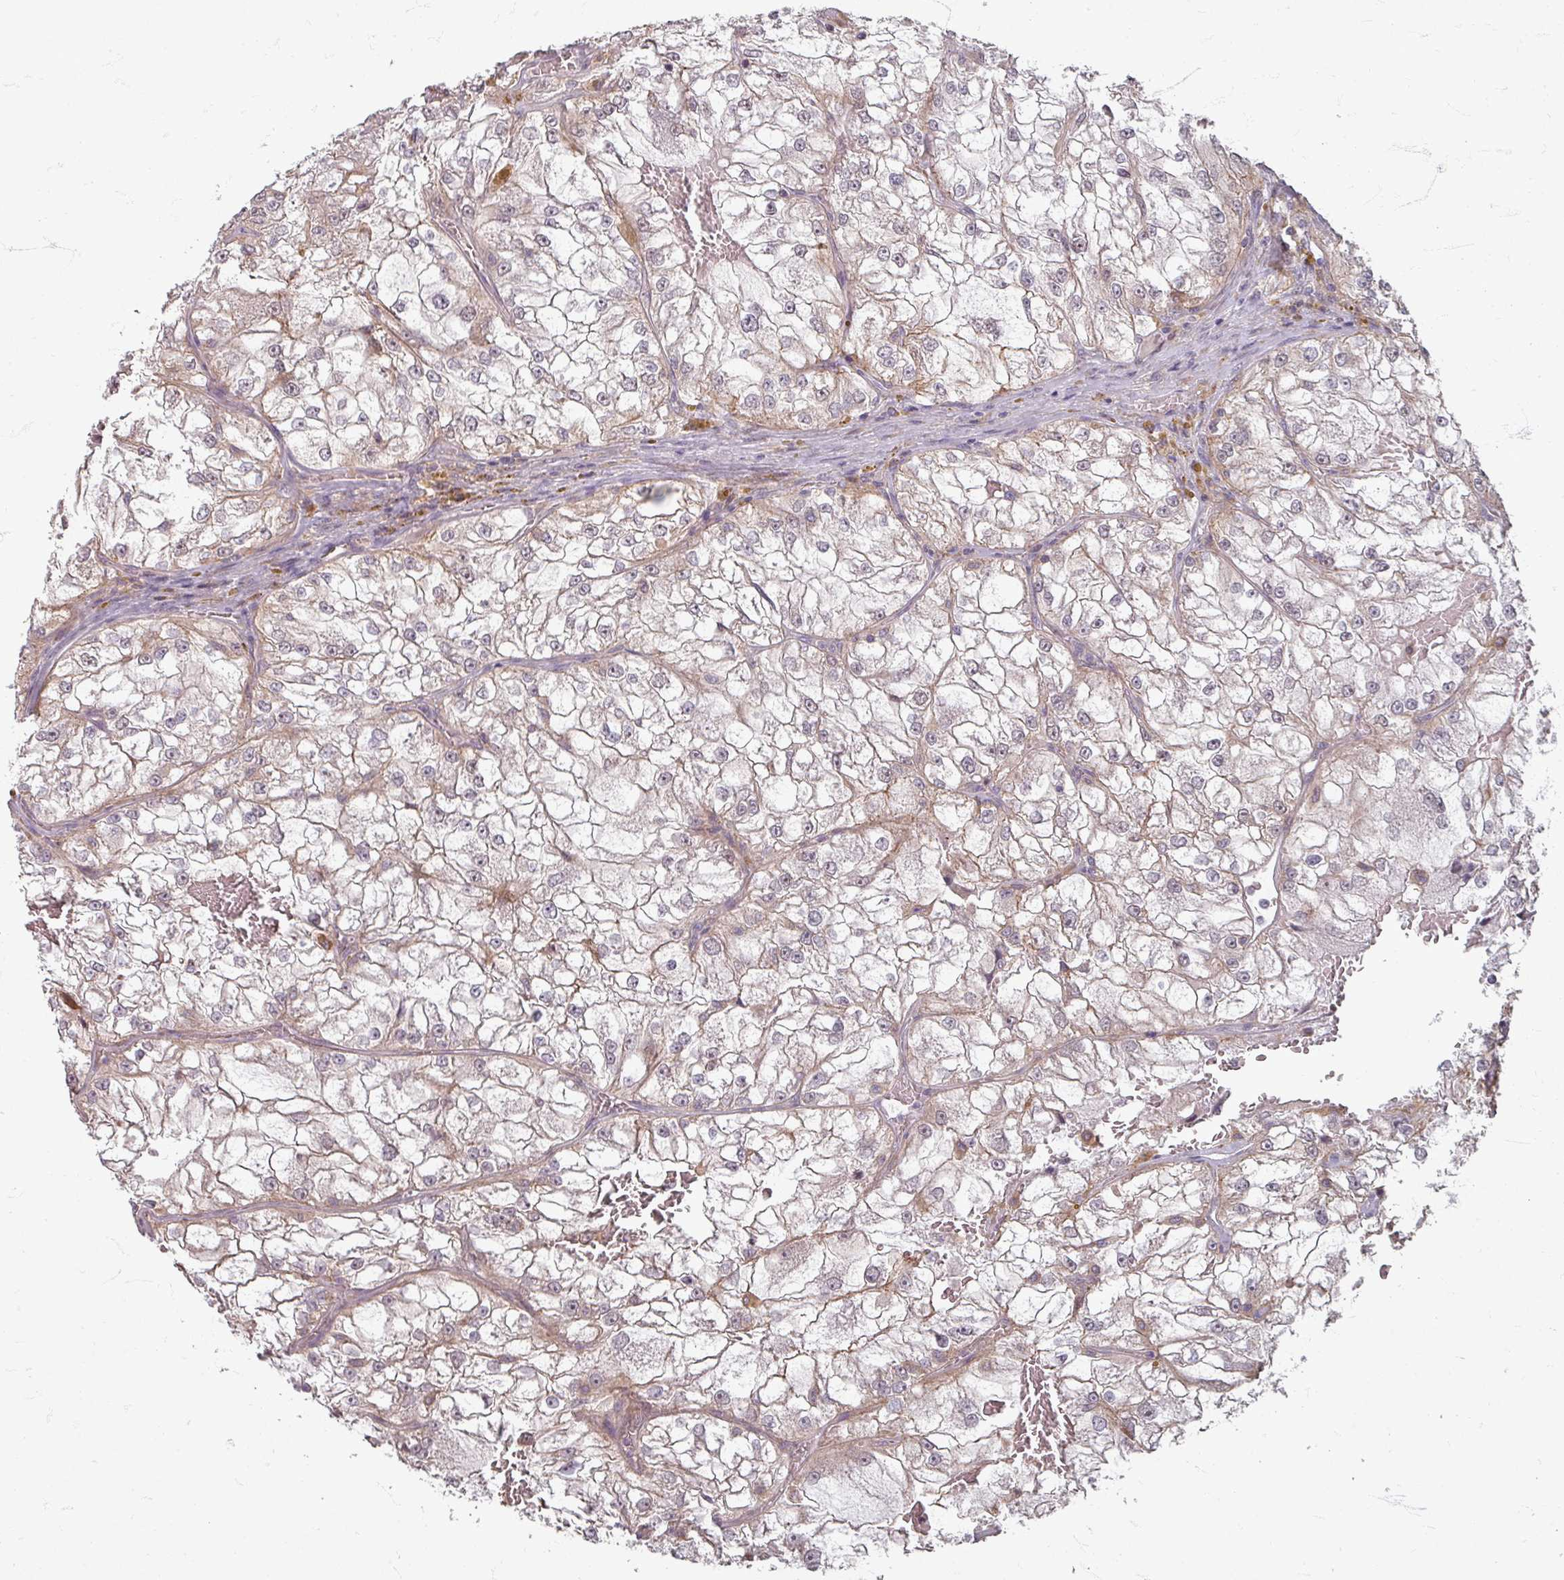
{"staining": {"intensity": "weak", "quantity": "<25%", "location": "cytoplasmic/membranous"}, "tissue": "renal cancer", "cell_type": "Tumor cells", "image_type": "cancer", "snomed": [{"axis": "morphology", "description": "Adenocarcinoma, NOS"}, {"axis": "topography", "description": "Kidney"}], "caption": "DAB immunohistochemical staining of renal cancer demonstrates no significant staining in tumor cells.", "gene": "STAM", "patient": {"sex": "female", "age": 72}}